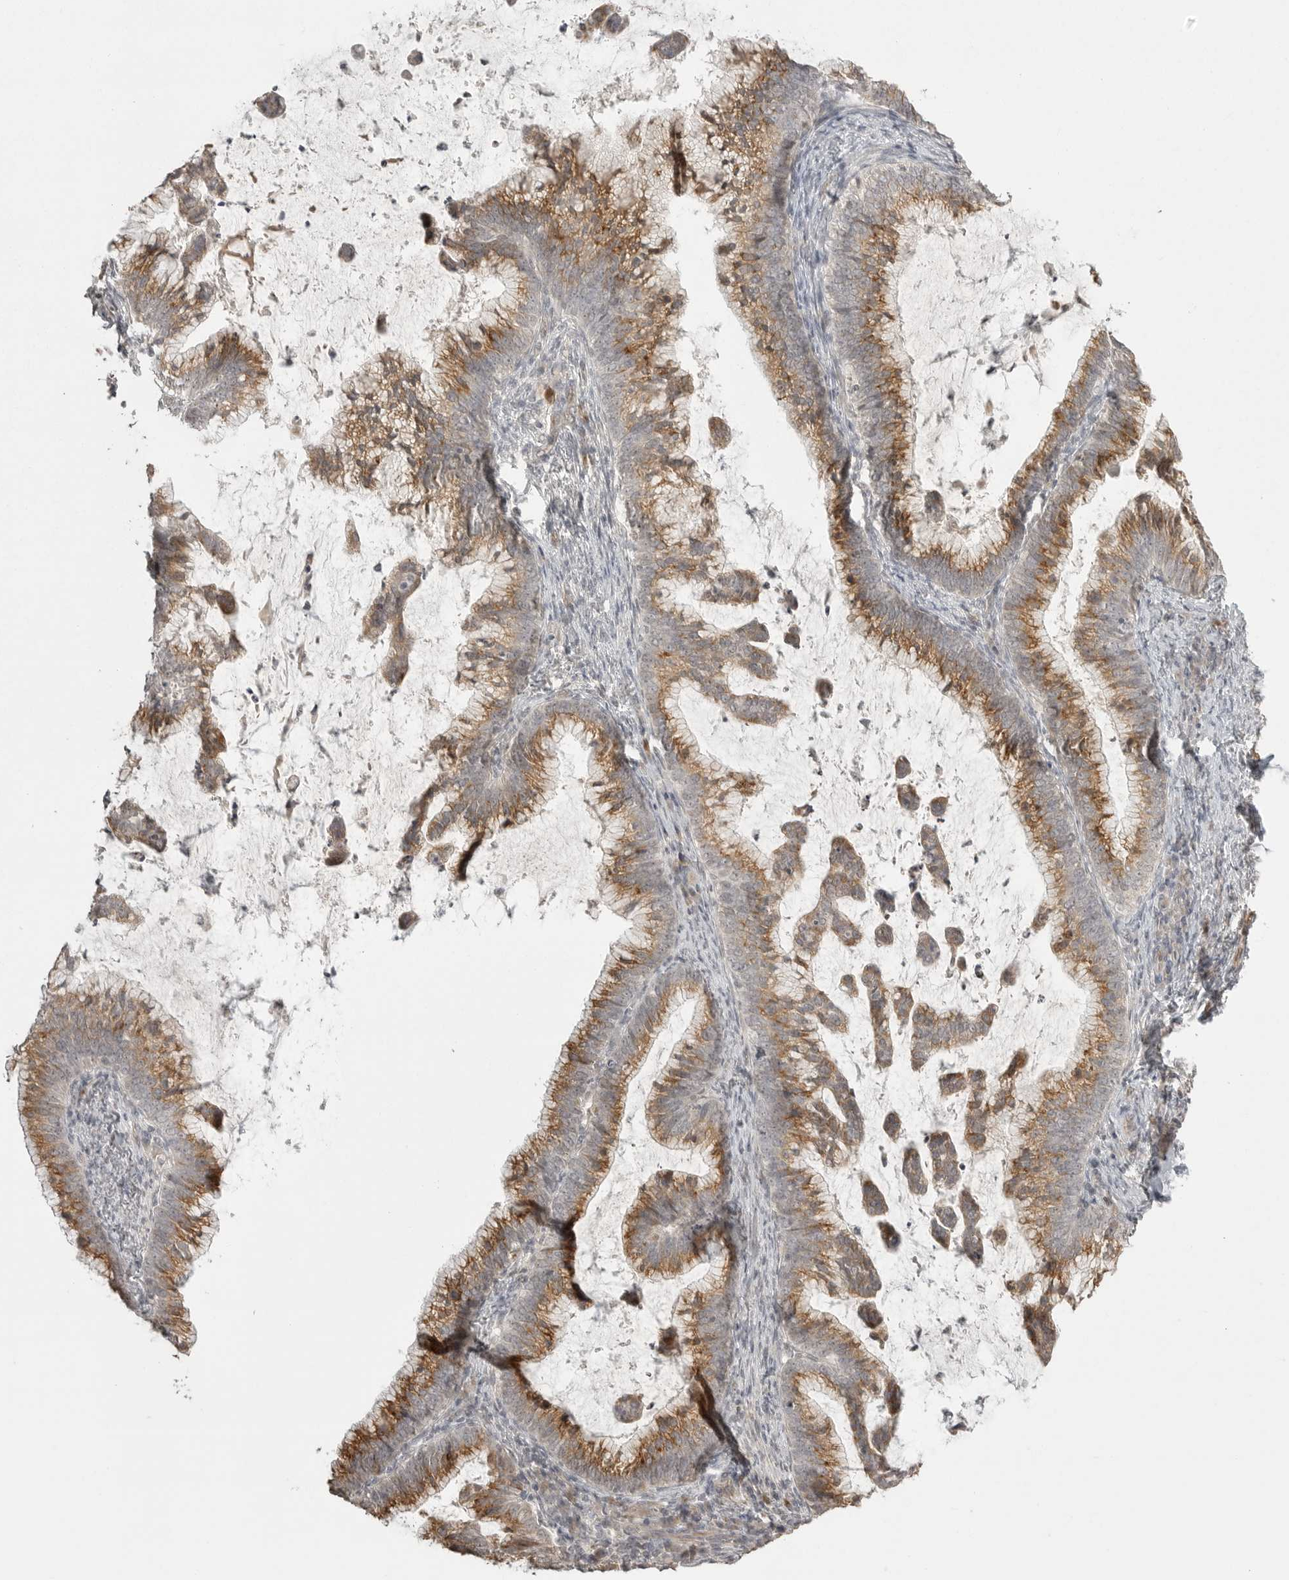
{"staining": {"intensity": "moderate", "quantity": ">75%", "location": "cytoplasmic/membranous"}, "tissue": "cervical cancer", "cell_type": "Tumor cells", "image_type": "cancer", "snomed": [{"axis": "morphology", "description": "Adenocarcinoma, NOS"}, {"axis": "topography", "description": "Cervix"}], "caption": "Protein expression analysis of adenocarcinoma (cervical) displays moderate cytoplasmic/membranous positivity in about >75% of tumor cells.", "gene": "SMG8", "patient": {"sex": "female", "age": 36}}